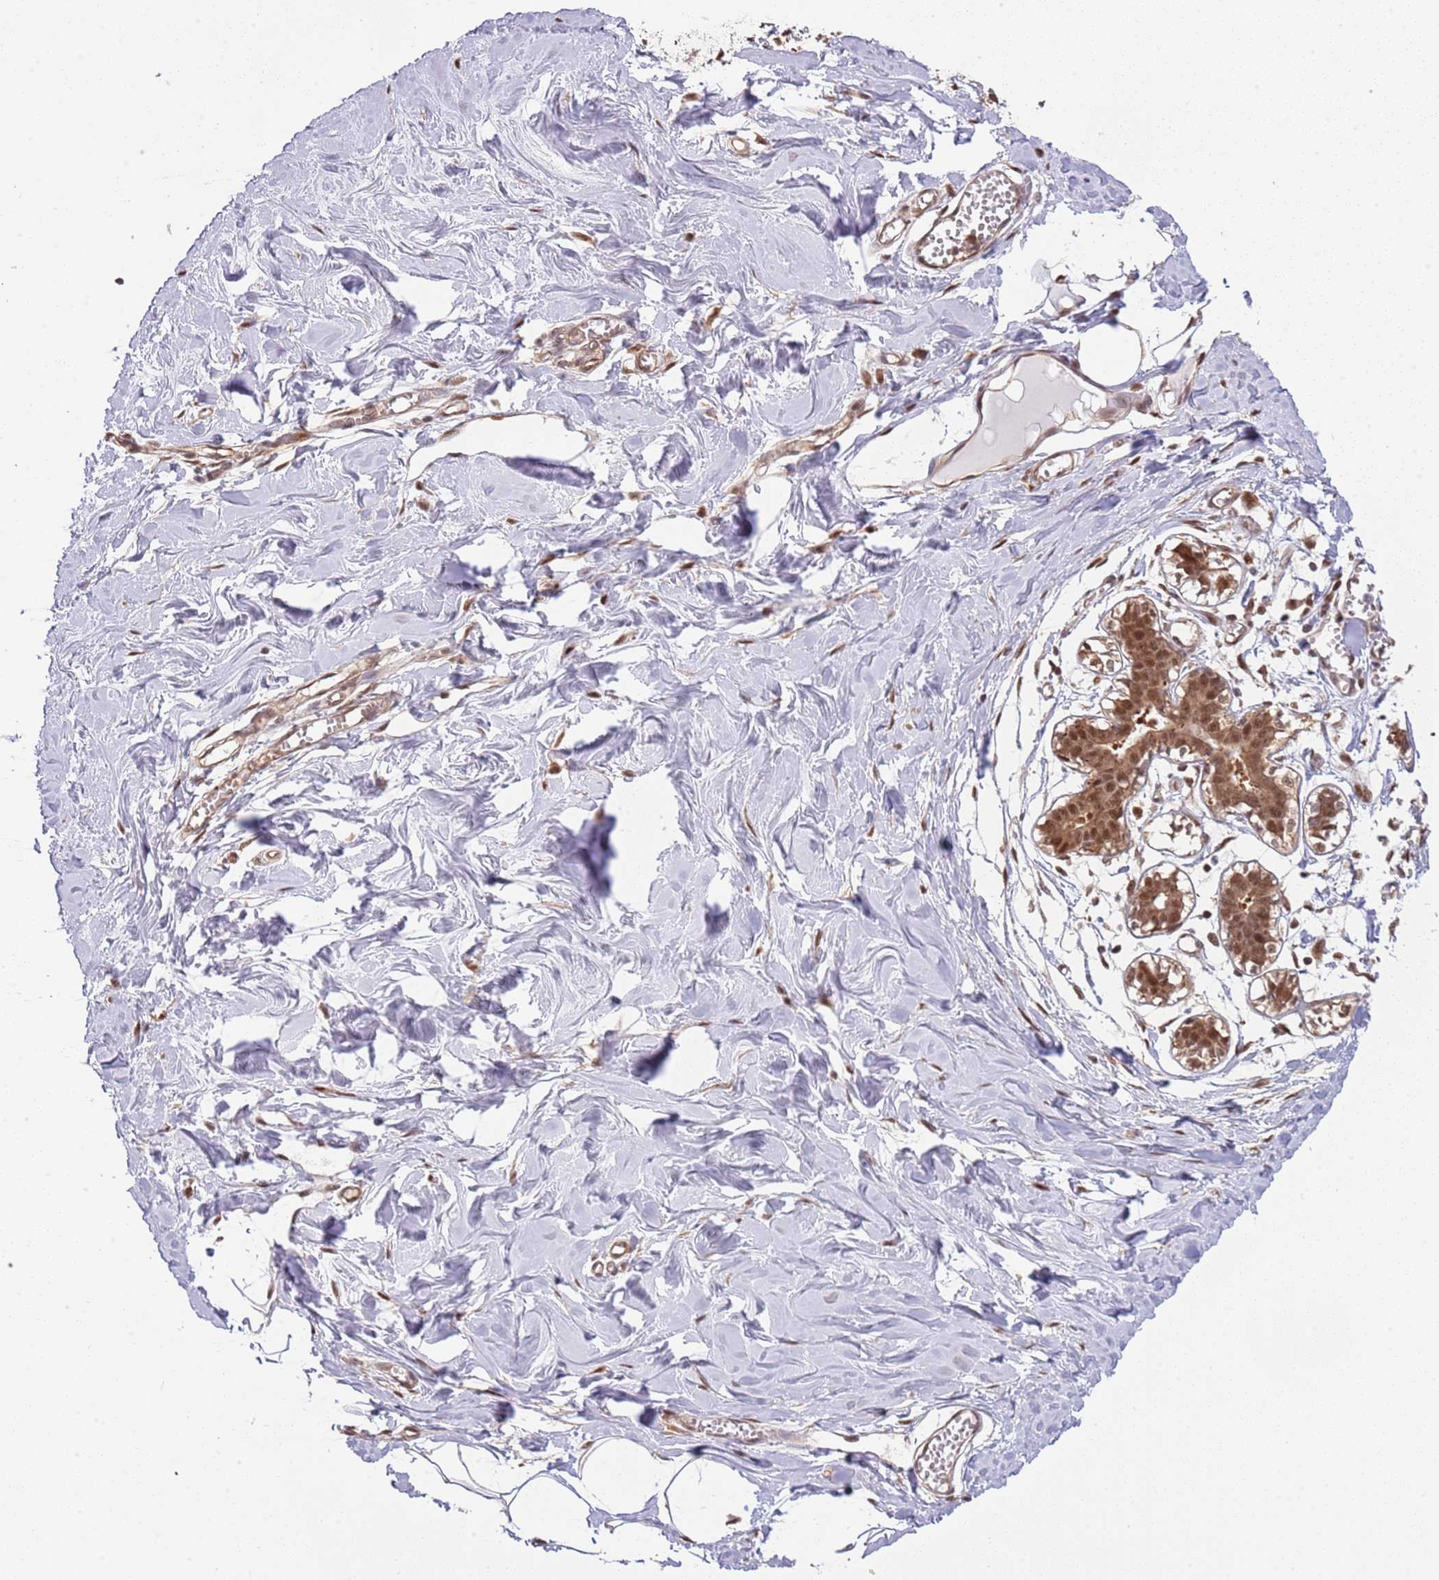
{"staining": {"intensity": "weak", "quantity": "25%-75%", "location": "cytoplasmic/membranous,nuclear"}, "tissue": "breast", "cell_type": "Adipocytes", "image_type": "normal", "snomed": [{"axis": "morphology", "description": "Normal tissue, NOS"}, {"axis": "topography", "description": "Breast"}], "caption": "Immunohistochemical staining of normal human breast shows 25%-75% levels of weak cytoplasmic/membranous,nuclear protein positivity in approximately 25%-75% of adipocytes.", "gene": "PLSCR5", "patient": {"sex": "female", "age": 27}}